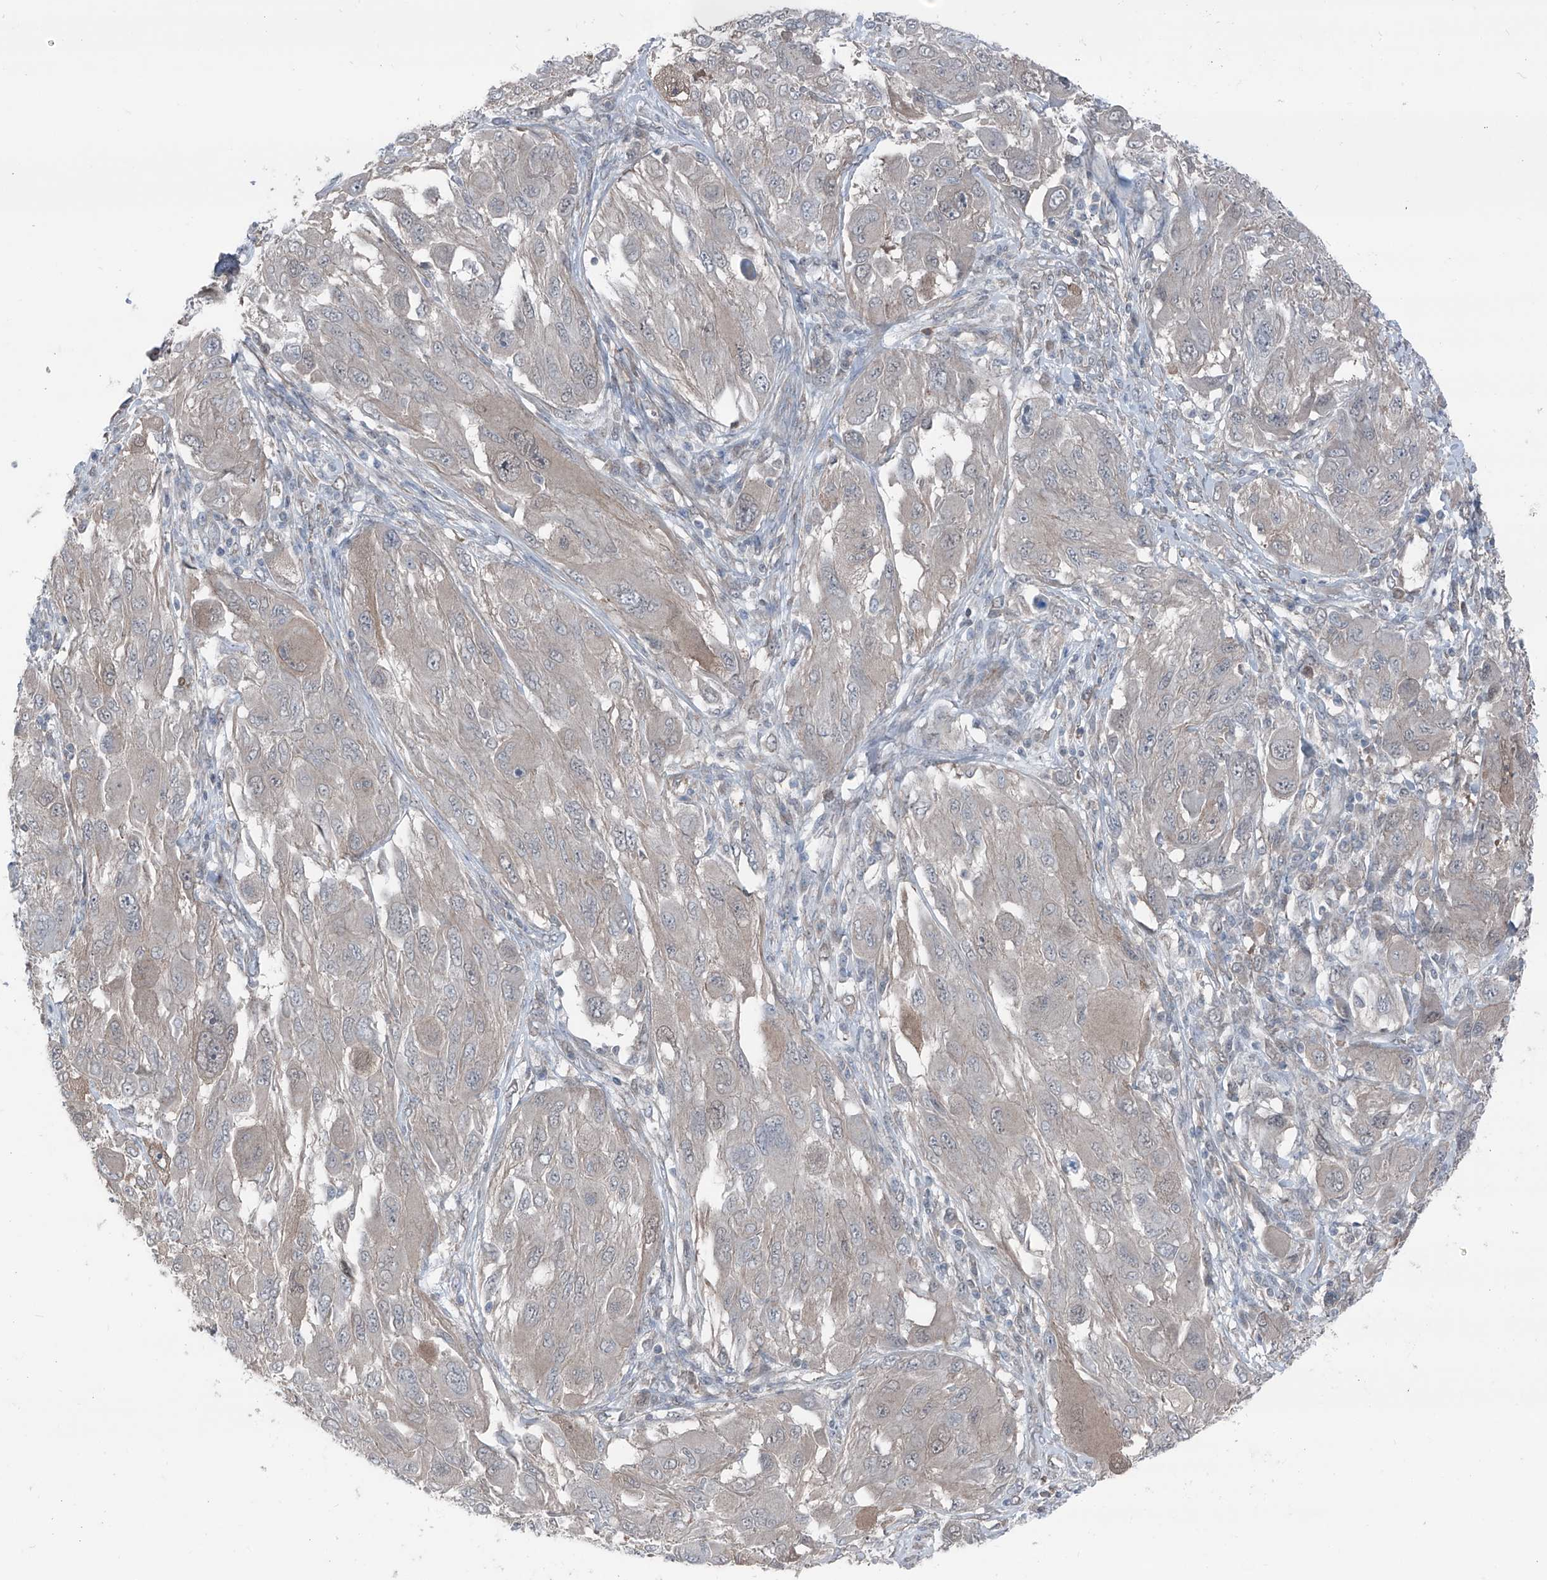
{"staining": {"intensity": "negative", "quantity": "none", "location": "none"}, "tissue": "melanoma", "cell_type": "Tumor cells", "image_type": "cancer", "snomed": [{"axis": "morphology", "description": "Malignant melanoma, NOS"}, {"axis": "topography", "description": "Skin"}], "caption": "The IHC micrograph has no significant positivity in tumor cells of melanoma tissue.", "gene": "HSPB11", "patient": {"sex": "female", "age": 91}}